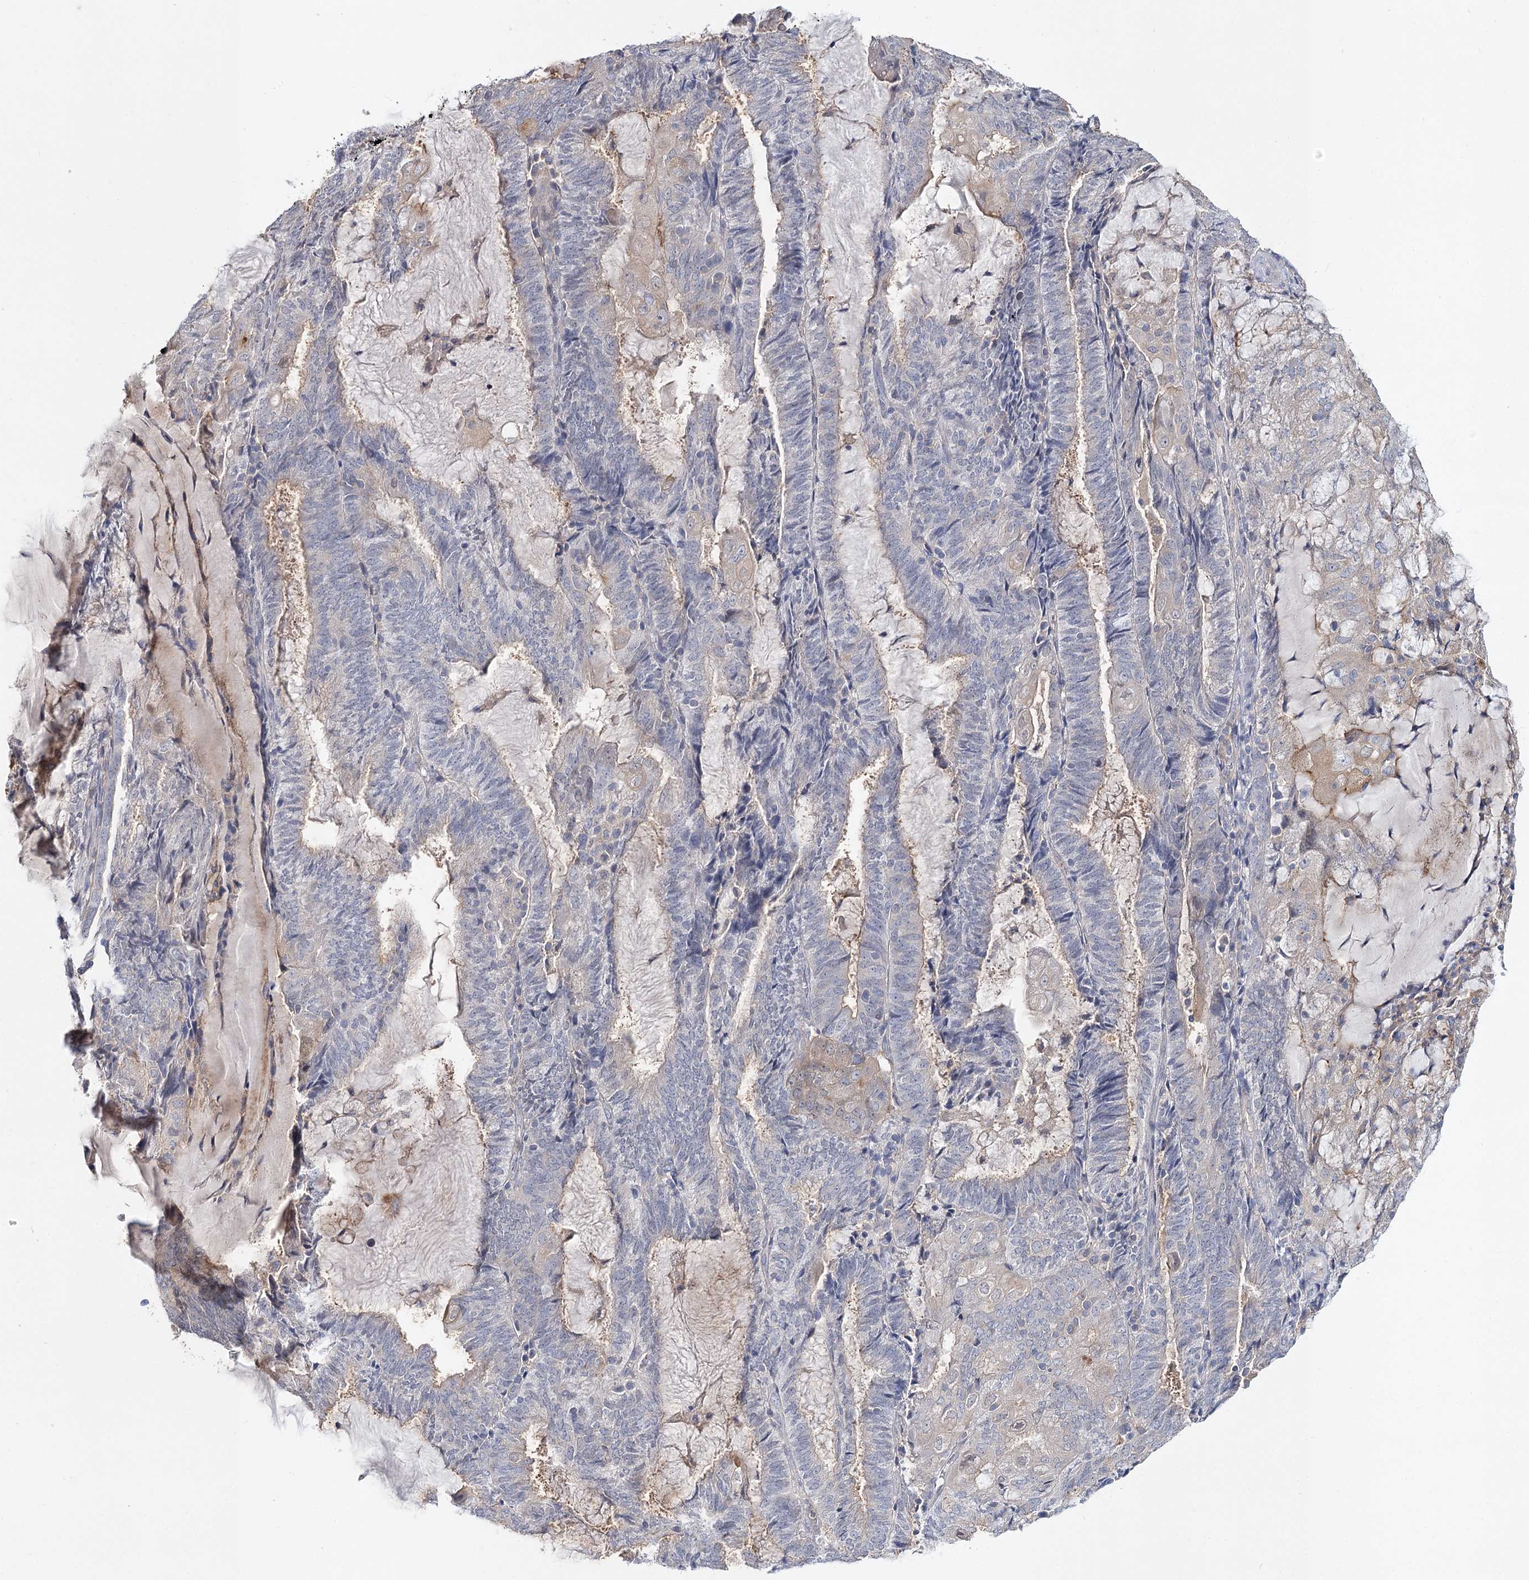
{"staining": {"intensity": "negative", "quantity": "none", "location": "none"}, "tissue": "endometrial cancer", "cell_type": "Tumor cells", "image_type": "cancer", "snomed": [{"axis": "morphology", "description": "Adenocarcinoma, NOS"}, {"axis": "topography", "description": "Endometrium"}], "caption": "Tumor cells are negative for protein expression in human endometrial adenocarcinoma.", "gene": "UGP2", "patient": {"sex": "female", "age": 81}}